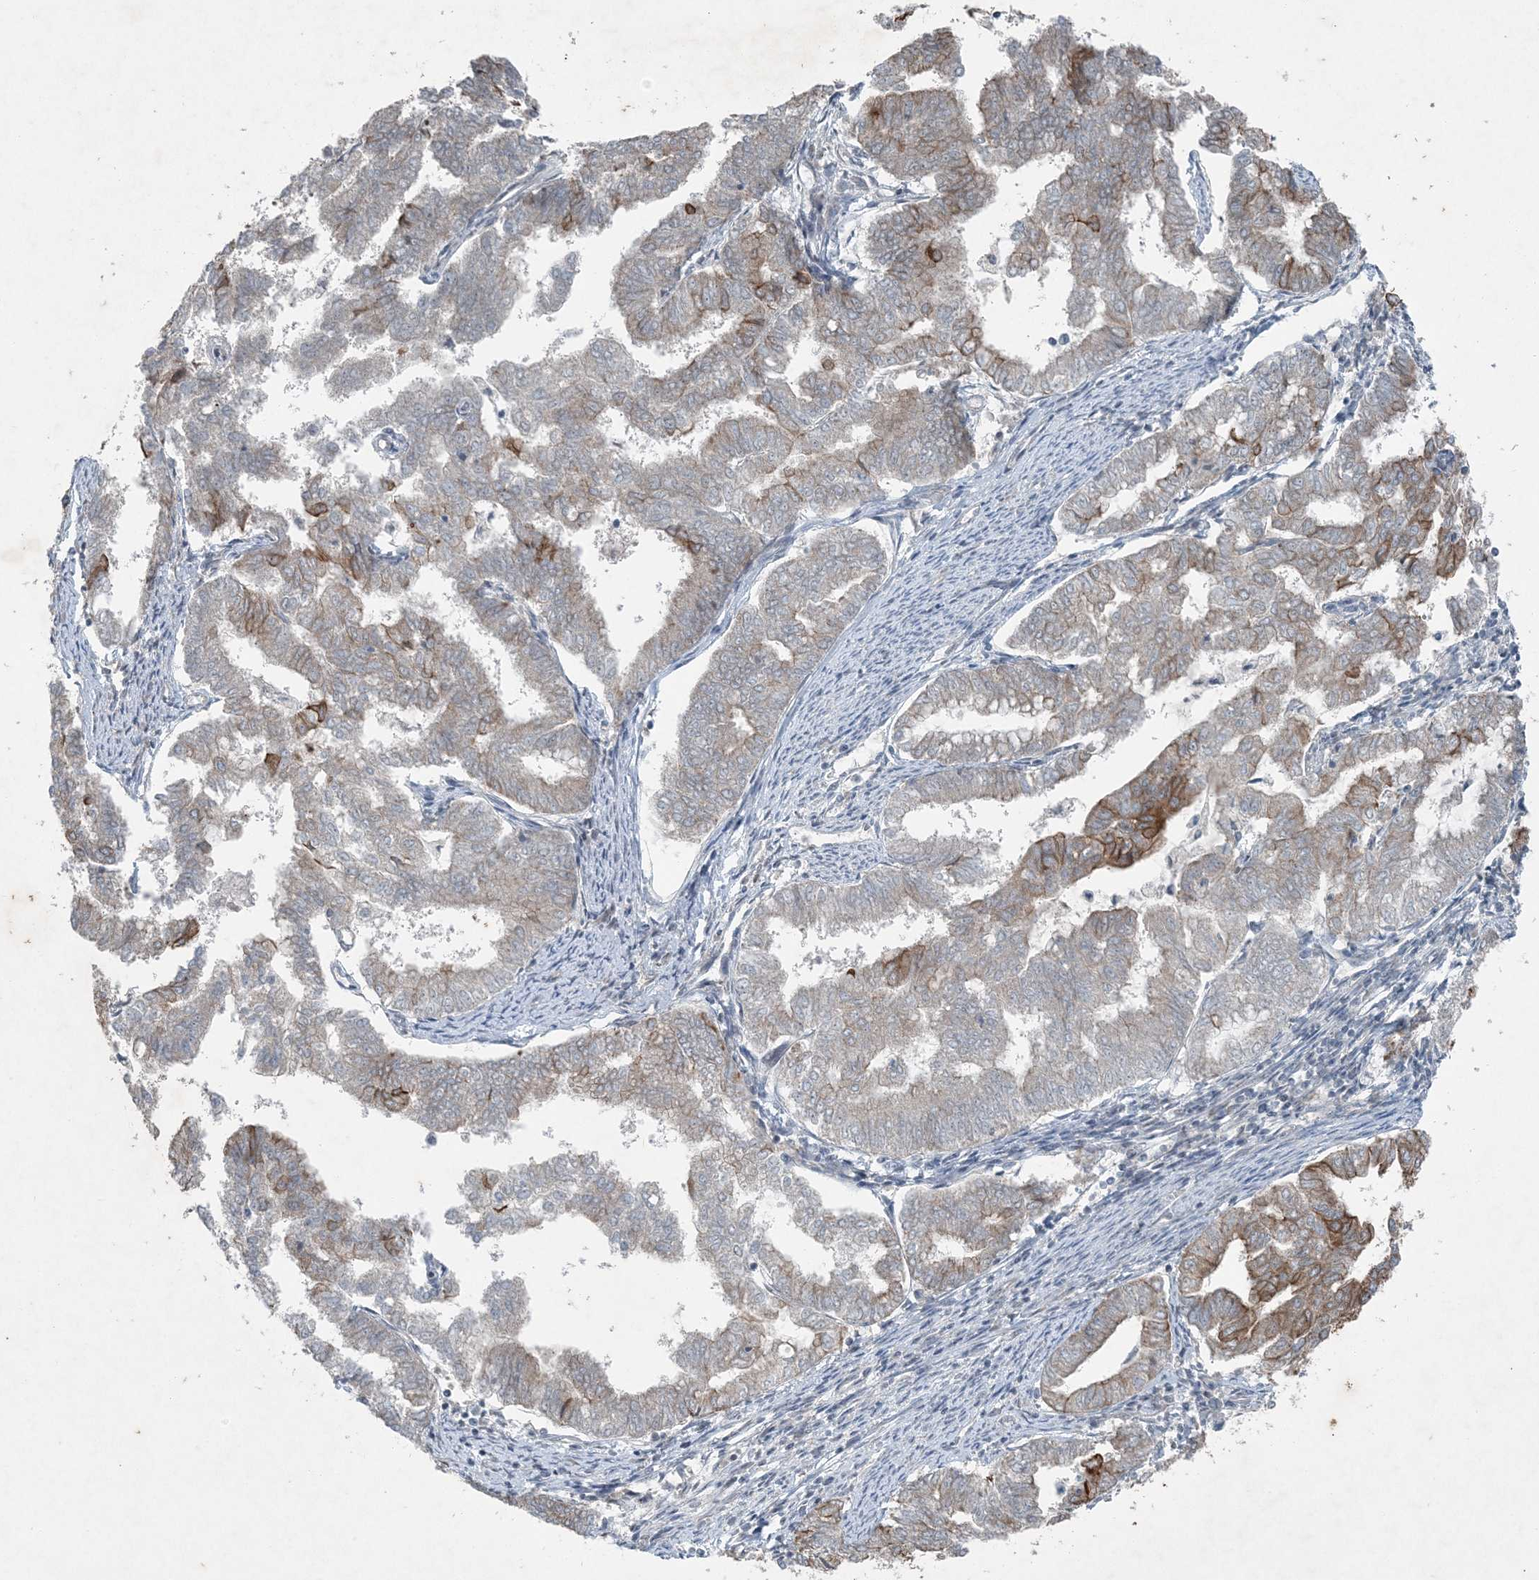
{"staining": {"intensity": "moderate", "quantity": "25%-75%", "location": "cytoplasmic/membranous"}, "tissue": "endometrial cancer", "cell_type": "Tumor cells", "image_type": "cancer", "snomed": [{"axis": "morphology", "description": "Adenocarcinoma, NOS"}, {"axis": "topography", "description": "Endometrium"}], "caption": "The histopathology image demonstrates a brown stain indicating the presence of a protein in the cytoplasmic/membranous of tumor cells in adenocarcinoma (endometrial). (DAB IHC with brightfield microscopy, high magnification).", "gene": "PC", "patient": {"sex": "female", "age": 79}}